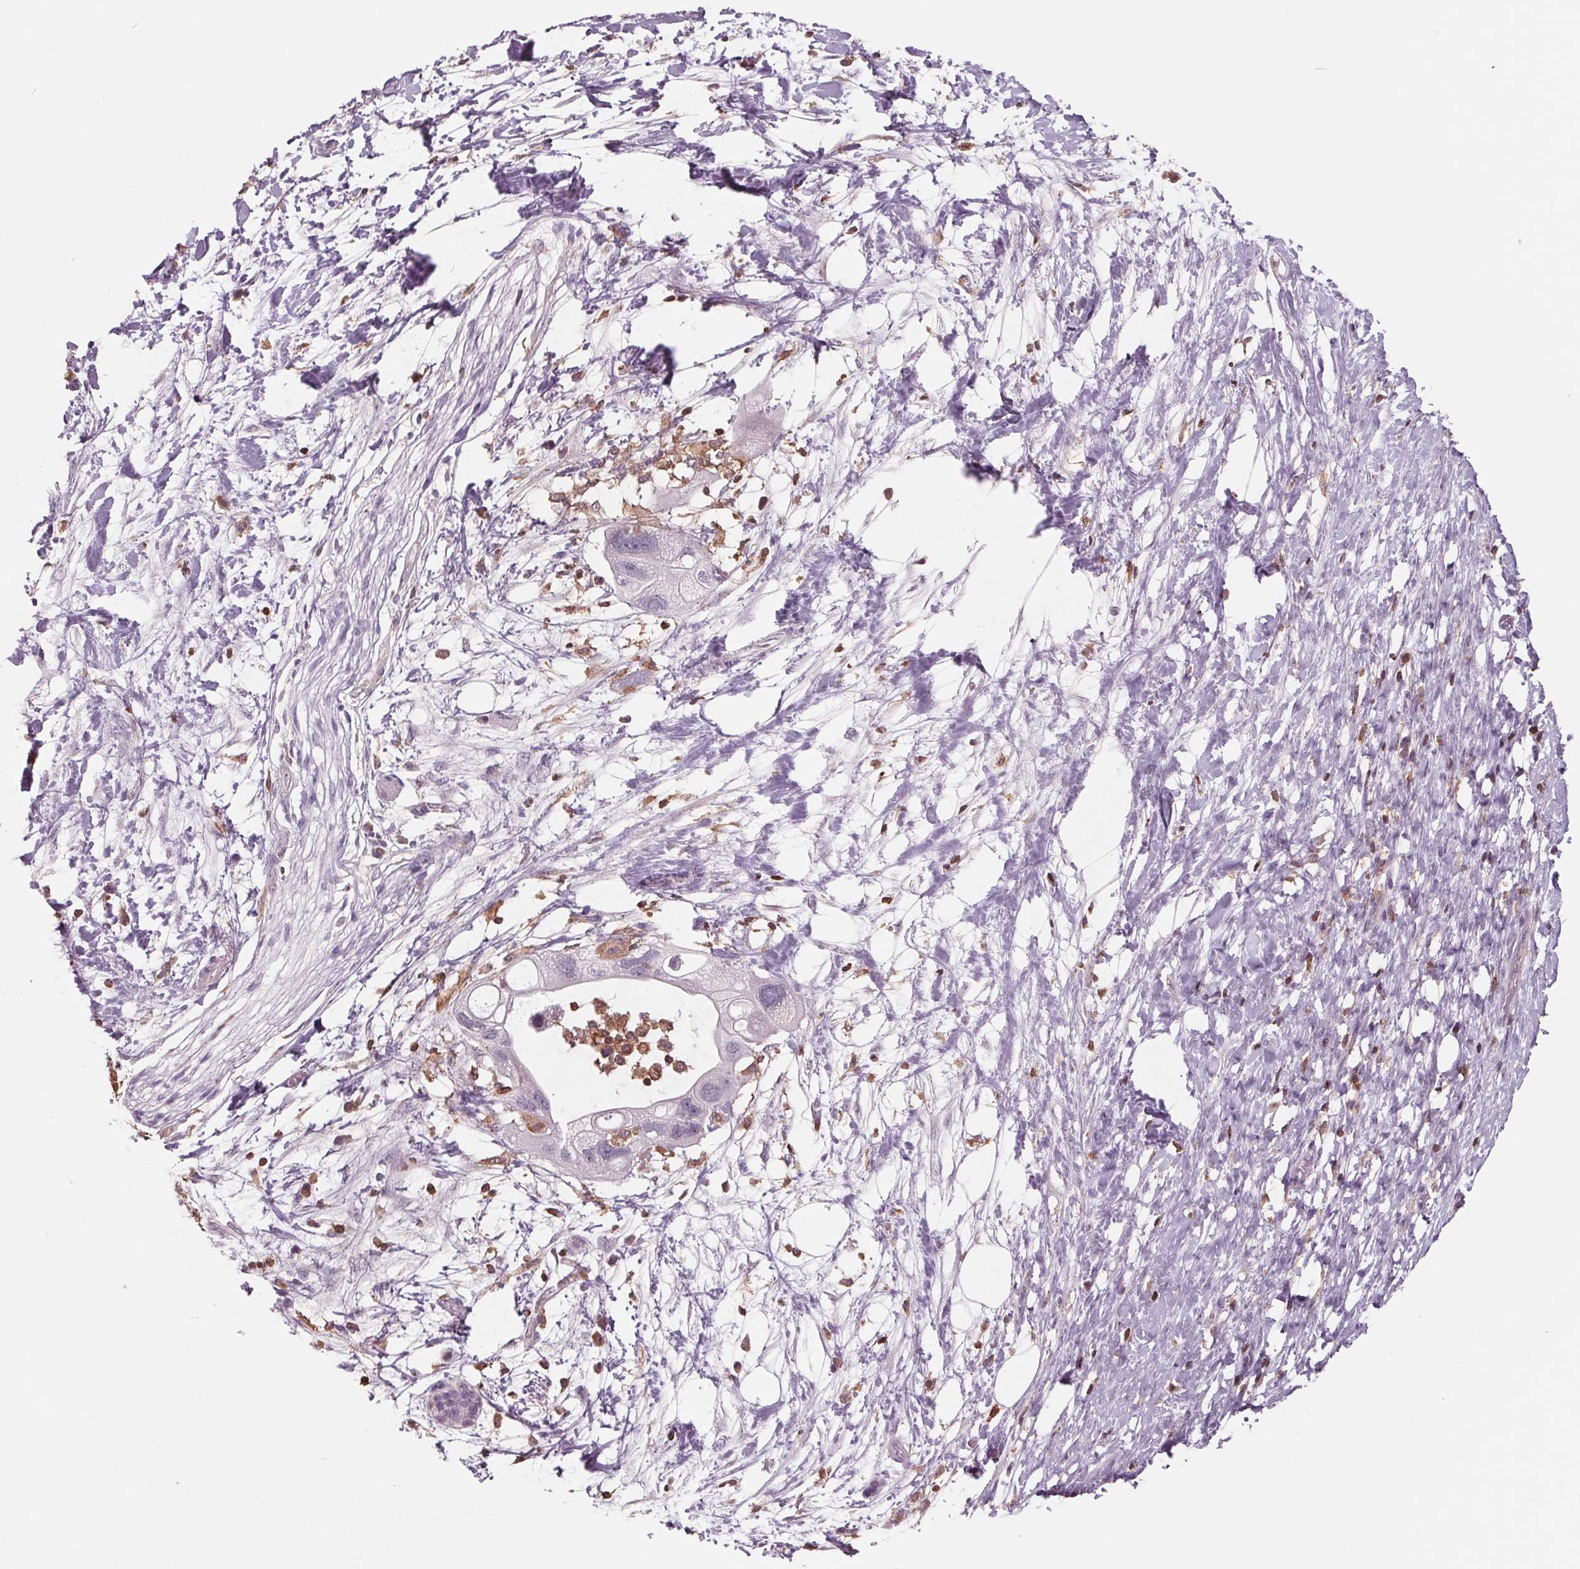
{"staining": {"intensity": "negative", "quantity": "none", "location": "none"}, "tissue": "pancreatic cancer", "cell_type": "Tumor cells", "image_type": "cancer", "snomed": [{"axis": "morphology", "description": "Adenocarcinoma, NOS"}, {"axis": "topography", "description": "Pancreas"}], "caption": "Tumor cells show no significant positivity in adenocarcinoma (pancreatic).", "gene": "ARHGAP25", "patient": {"sex": "female", "age": 72}}